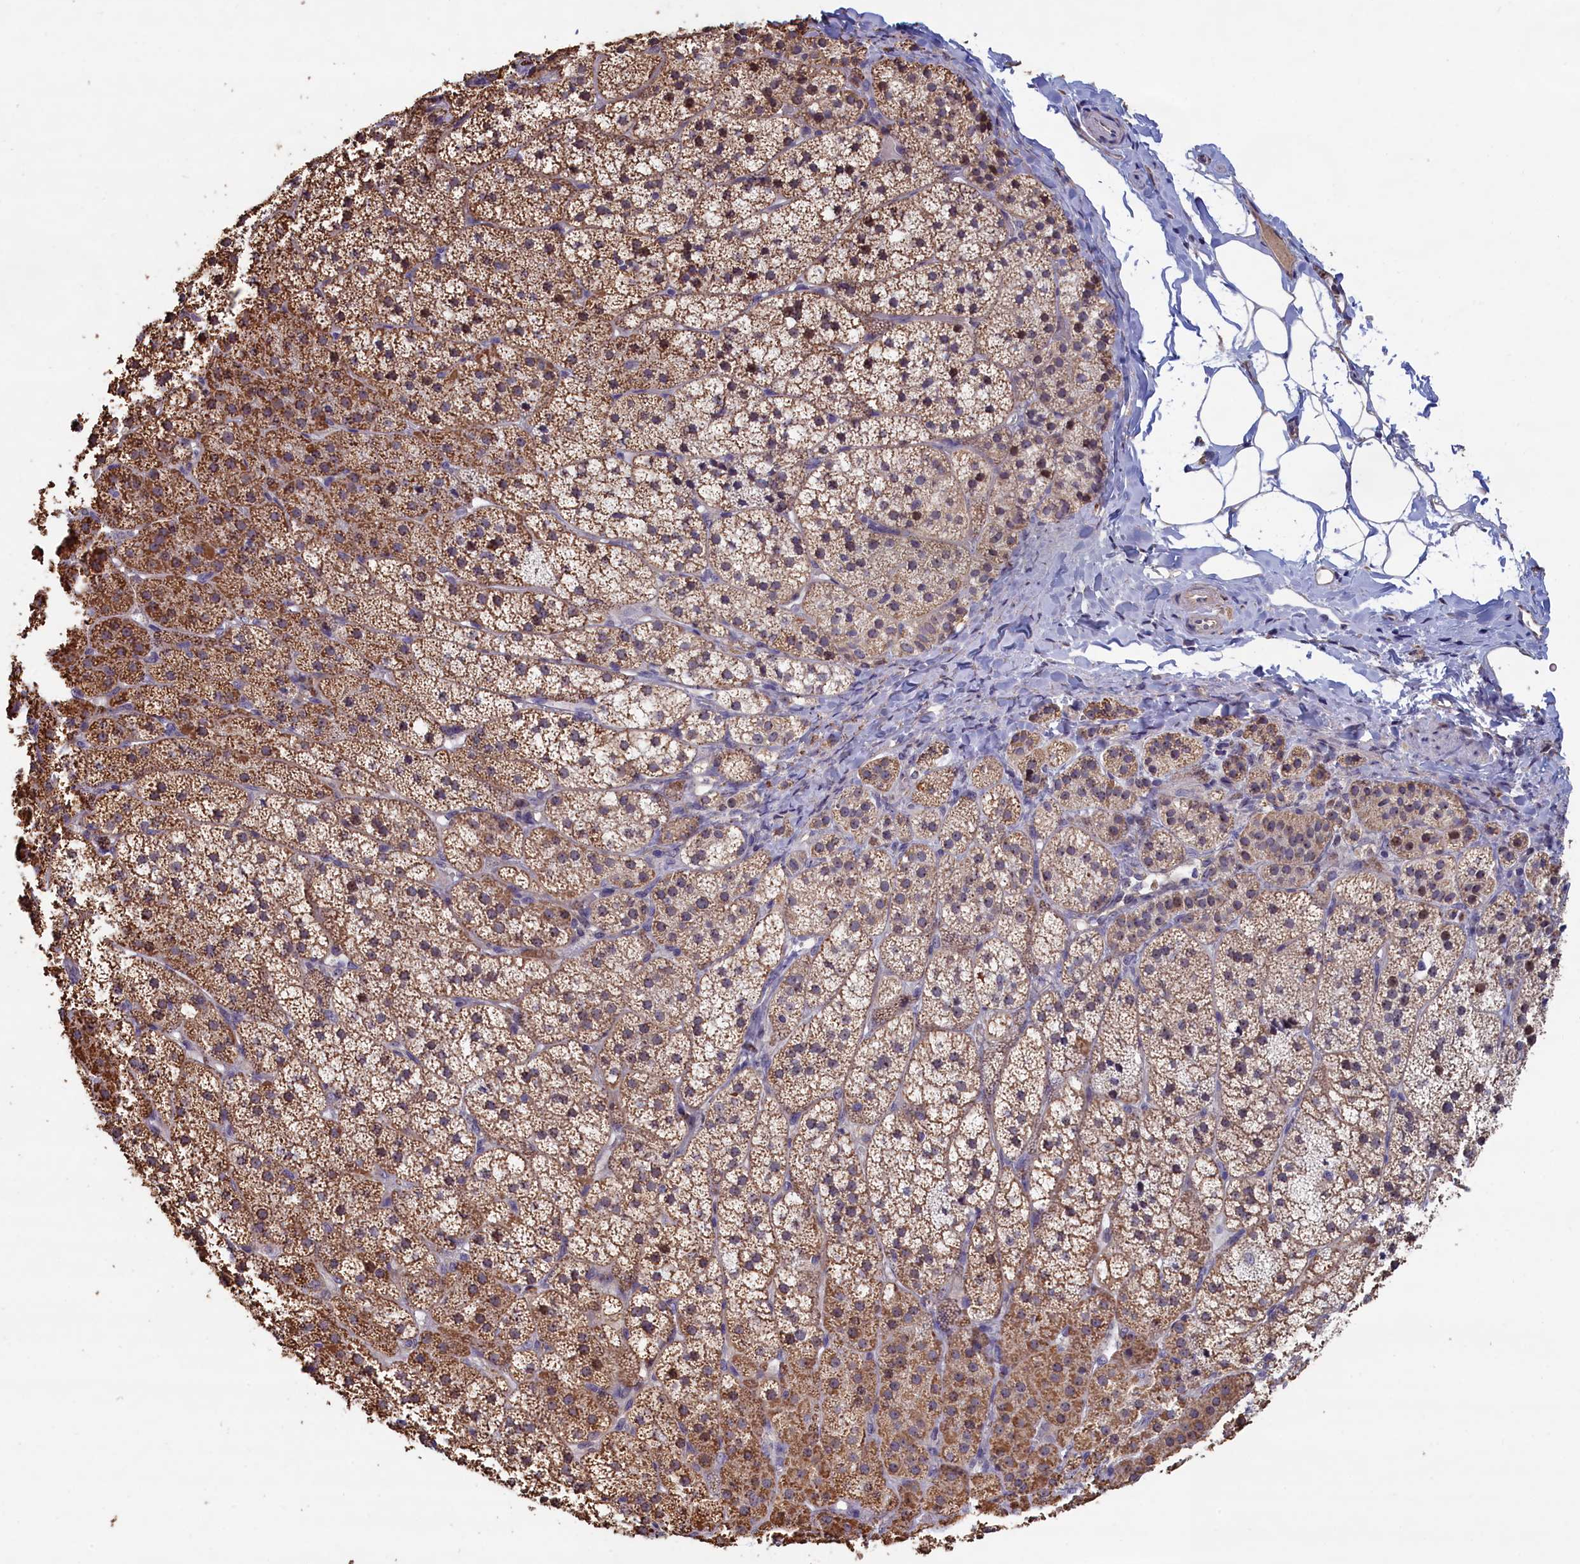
{"staining": {"intensity": "moderate", "quantity": ">75%", "location": "cytoplasmic/membranous"}, "tissue": "adrenal gland", "cell_type": "Glandular cells", "image_type": "normal", "snomed": [{"axis": "morphology", "description": "Normal tissue, NOS"}, {"axis": "topography", "description": "Adrenal gland"}], "caption": "Immunohistochemical staining of benign adrenal gland exhibits >75% levels of moderate cytoplasmic/membranous protein expression in approximately >75% of glandular cells. (DAB = brown stain, brightfield microscopy at high magnification).", "gene": "ENSG00000269825", "patient": {"sex": "female", "age": 44}}